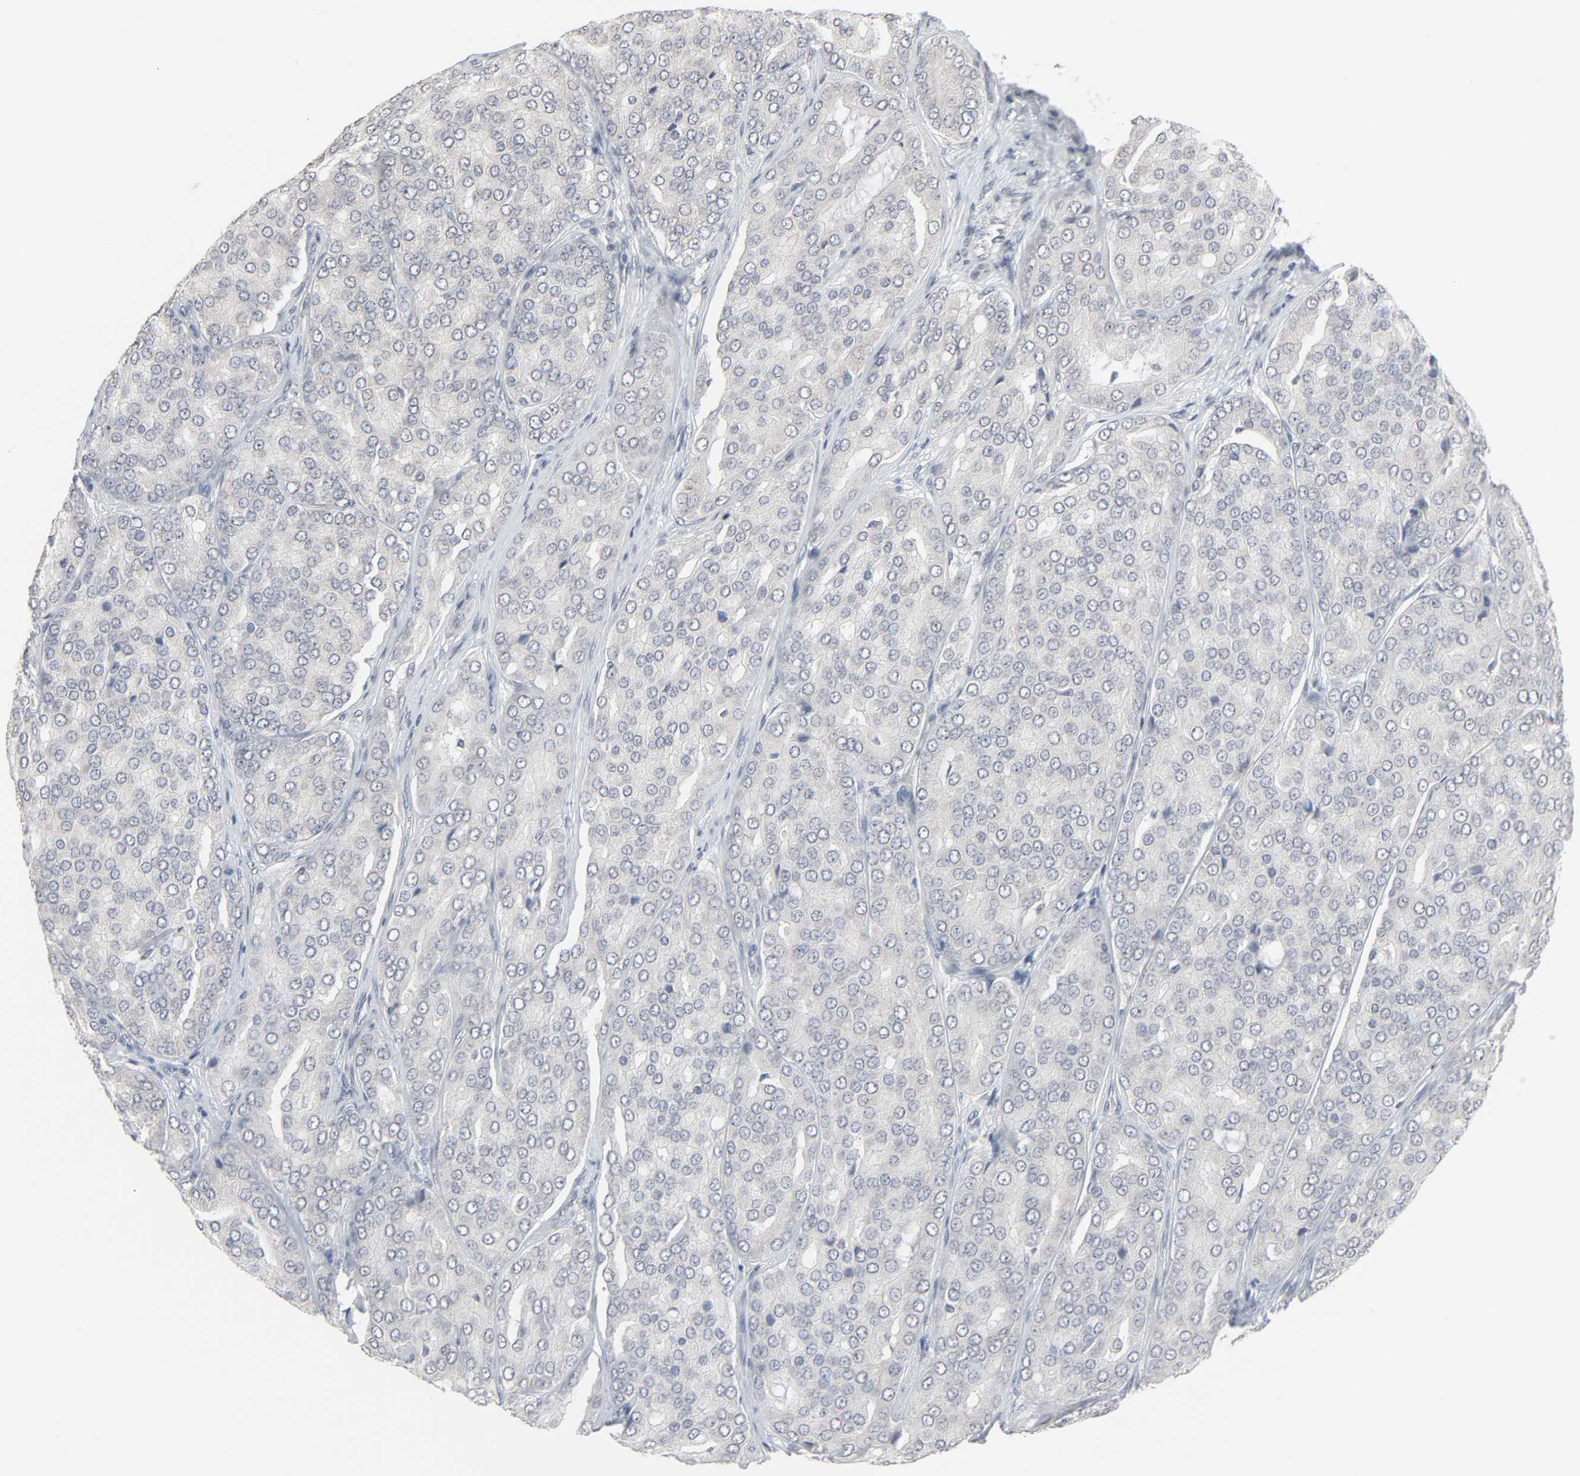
{"staining": {"intensity": "negative", "quantity": "none", "location": "none"}, "tissue": "prostate cancer", "cell_type": "Tumor cells", "image_type": "cancer", "snomed": [{"axis": "morphology", "description": "Adenocarcinoma, High grade"}, {"axis": "topography", "description": "Prostate"}], "caption": "The immunohistochemistry image has no significant positivity in tumor cells of adenocarcinoma (high-grade) (prostate) tissue.", "gene": "MT3", "patient": {"sex": "male", "age": 64}}